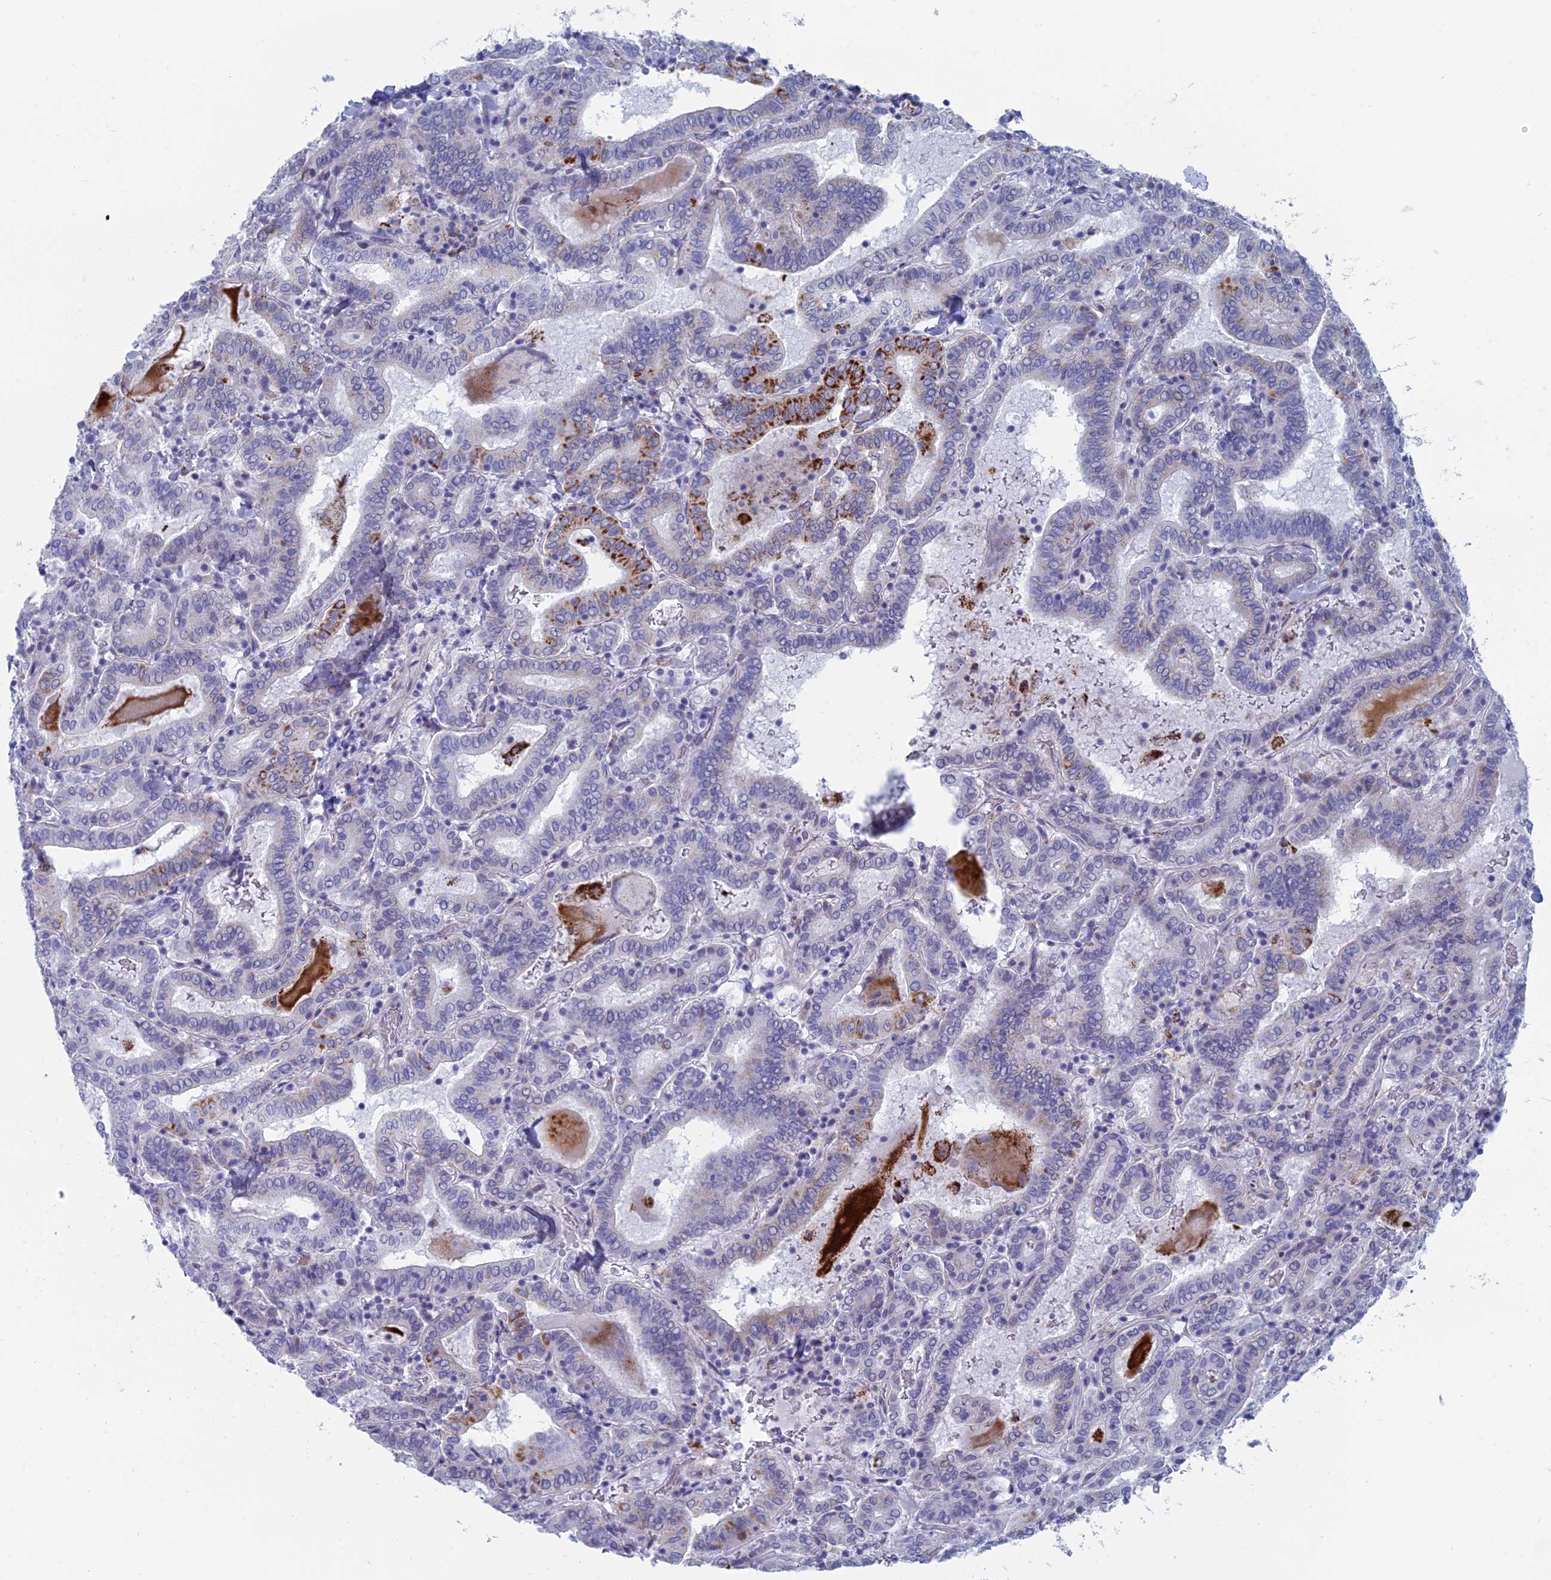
{"staining": {"intensity": "strong", "quantity": "<25%", "location": "cytoplasmic/membranous"}, "tissue": "thyroid cancer", "cell_type": "Tumor cells", "image_type": "cancer", "snomed": [{"axis": "morphology", "description": "Papillary adenocarcinoma, NOS"}, {"axis": "topography", "description": "Thyroid gland"}], "caption": "Papillary adenocarcinoma (thyroid) stained with DAB IHC reveals medium levels of strong cytoplasmic/membranous positivity in approximately <25% of tumor cells.", "gene": "ALMS1", "patient": {"sex": "female", "age": 72}}